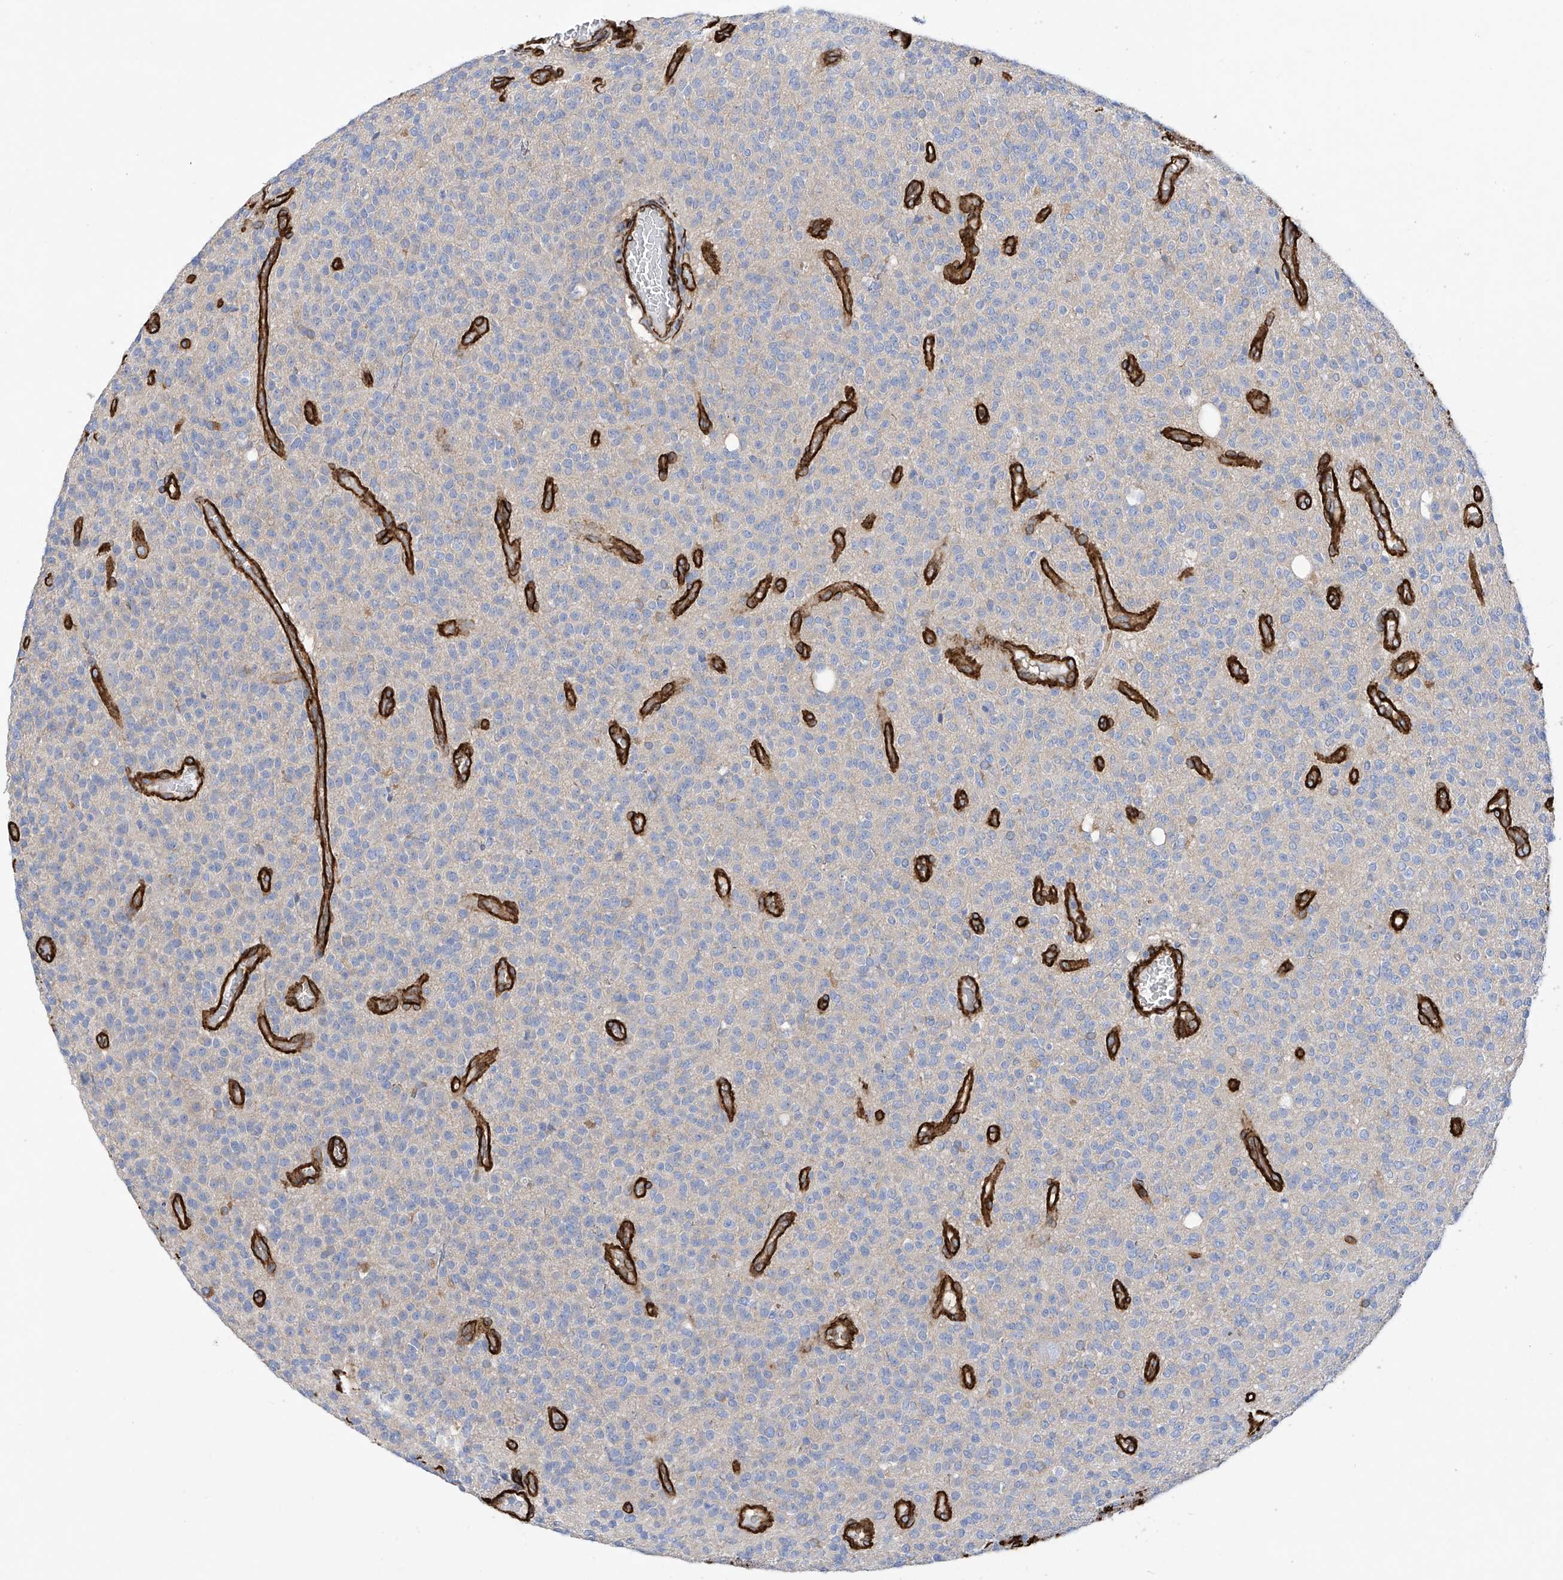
{"staining": {"intensity": "negative", "quantity": "none", "location": "none"}, "tissue": "glioma", "cell_type": "Tumor cells", "image_type": "cancer", "snomed": [{"axis": "morphology", "description": "Glioma, malignant, High grade"}, {"axis": "topography", "description": "Brain"}], "caption": "A photomicrograph of human malignant high-grade glioma is negative for staining in tumor cells.", "gene": "UBTD1", "patient": {"sex": "male", "age": 34}}